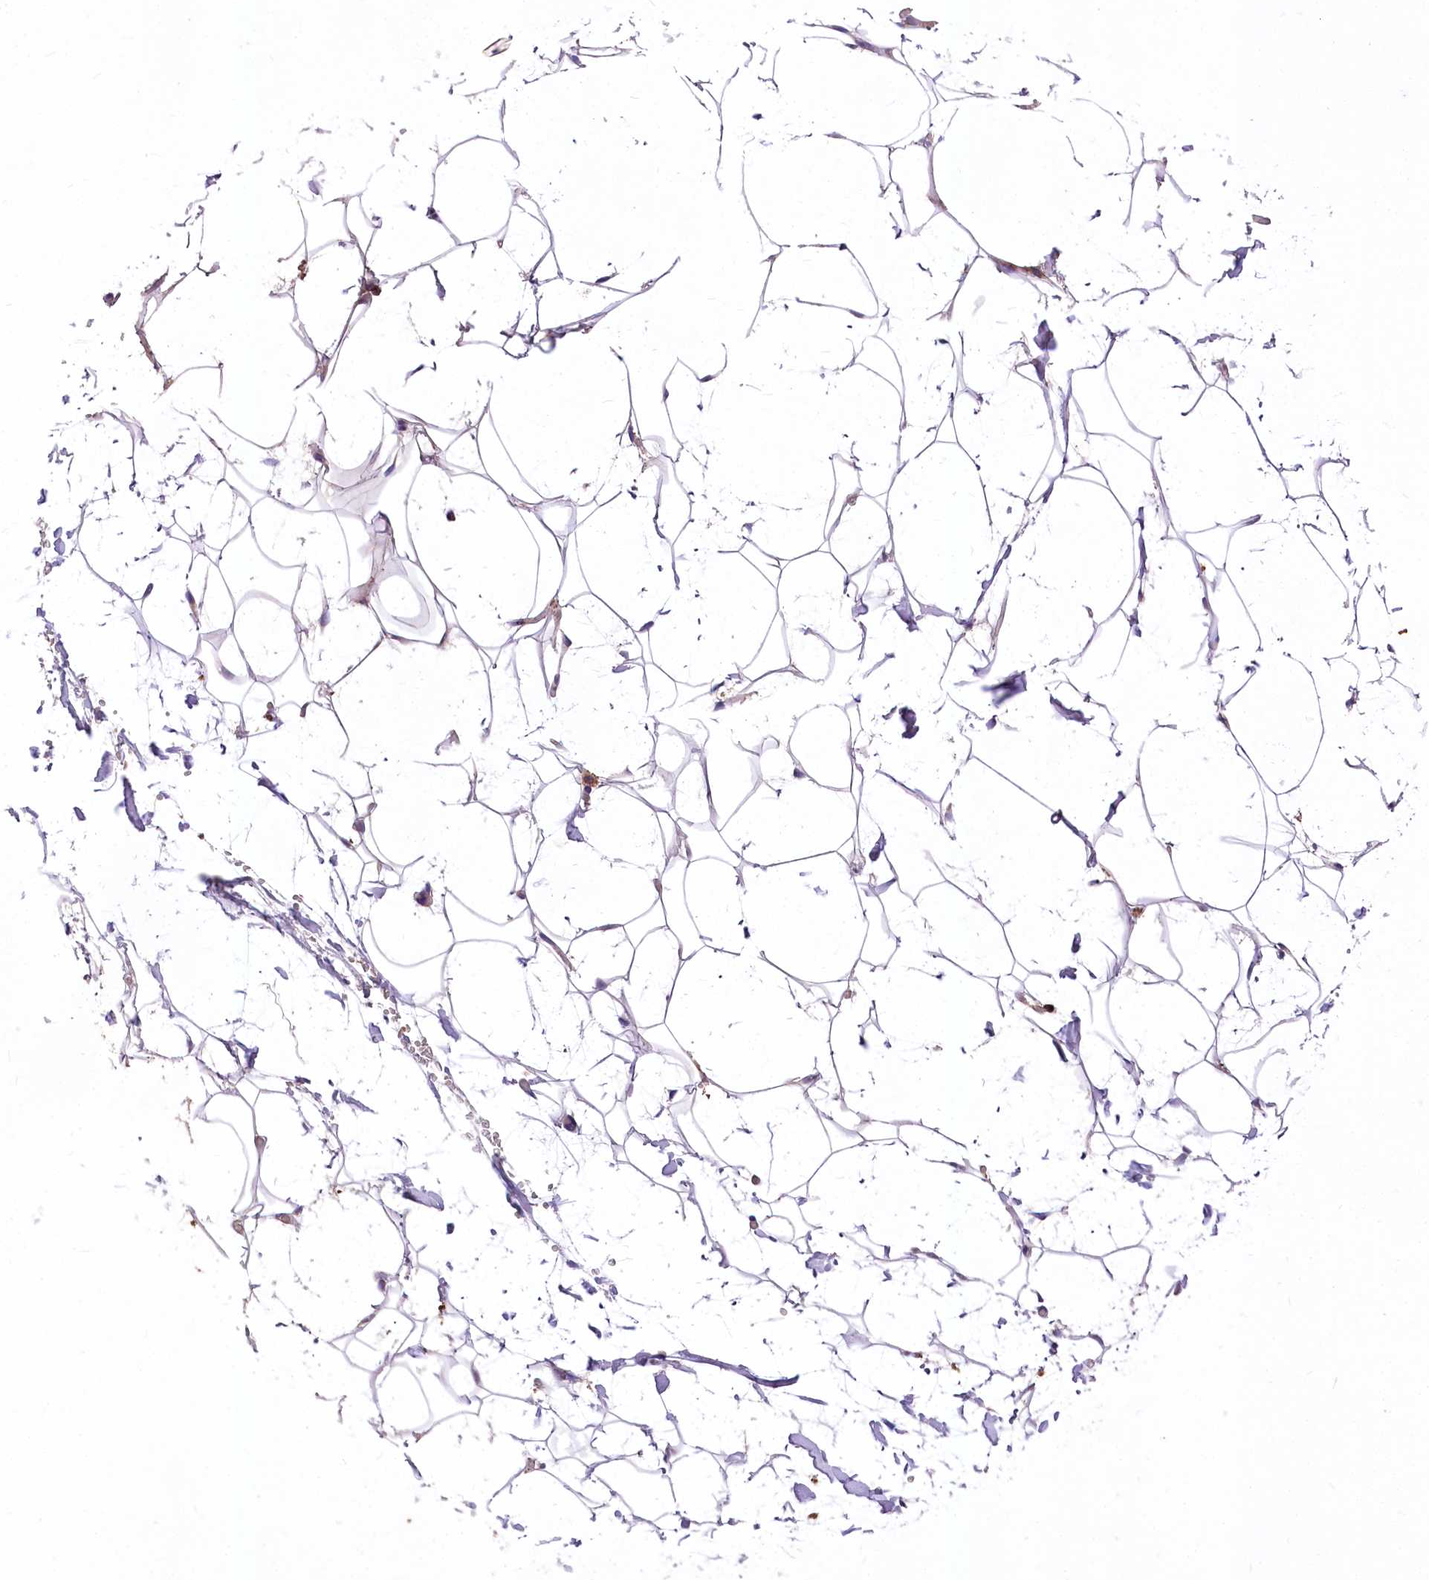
{"staining": {"intensity": "negative", "quantity": "none", "location": "none"}, "tissue": "adipose tissue", "cell_type": "Adipocytes", "image_type": "normal", "snomed": [{"axis": "morphology", "description": "Normal tissue, NOS"}, {"axis": "topography", "description": "Breast"}], "caption": "Human adipose tissue stained for a protein using immunohistochemistry (IHC) demonstrates no positivity in adipocytes.", "gene": "PCYOX1L", "patient": {"sex": "female", "age": 26}}